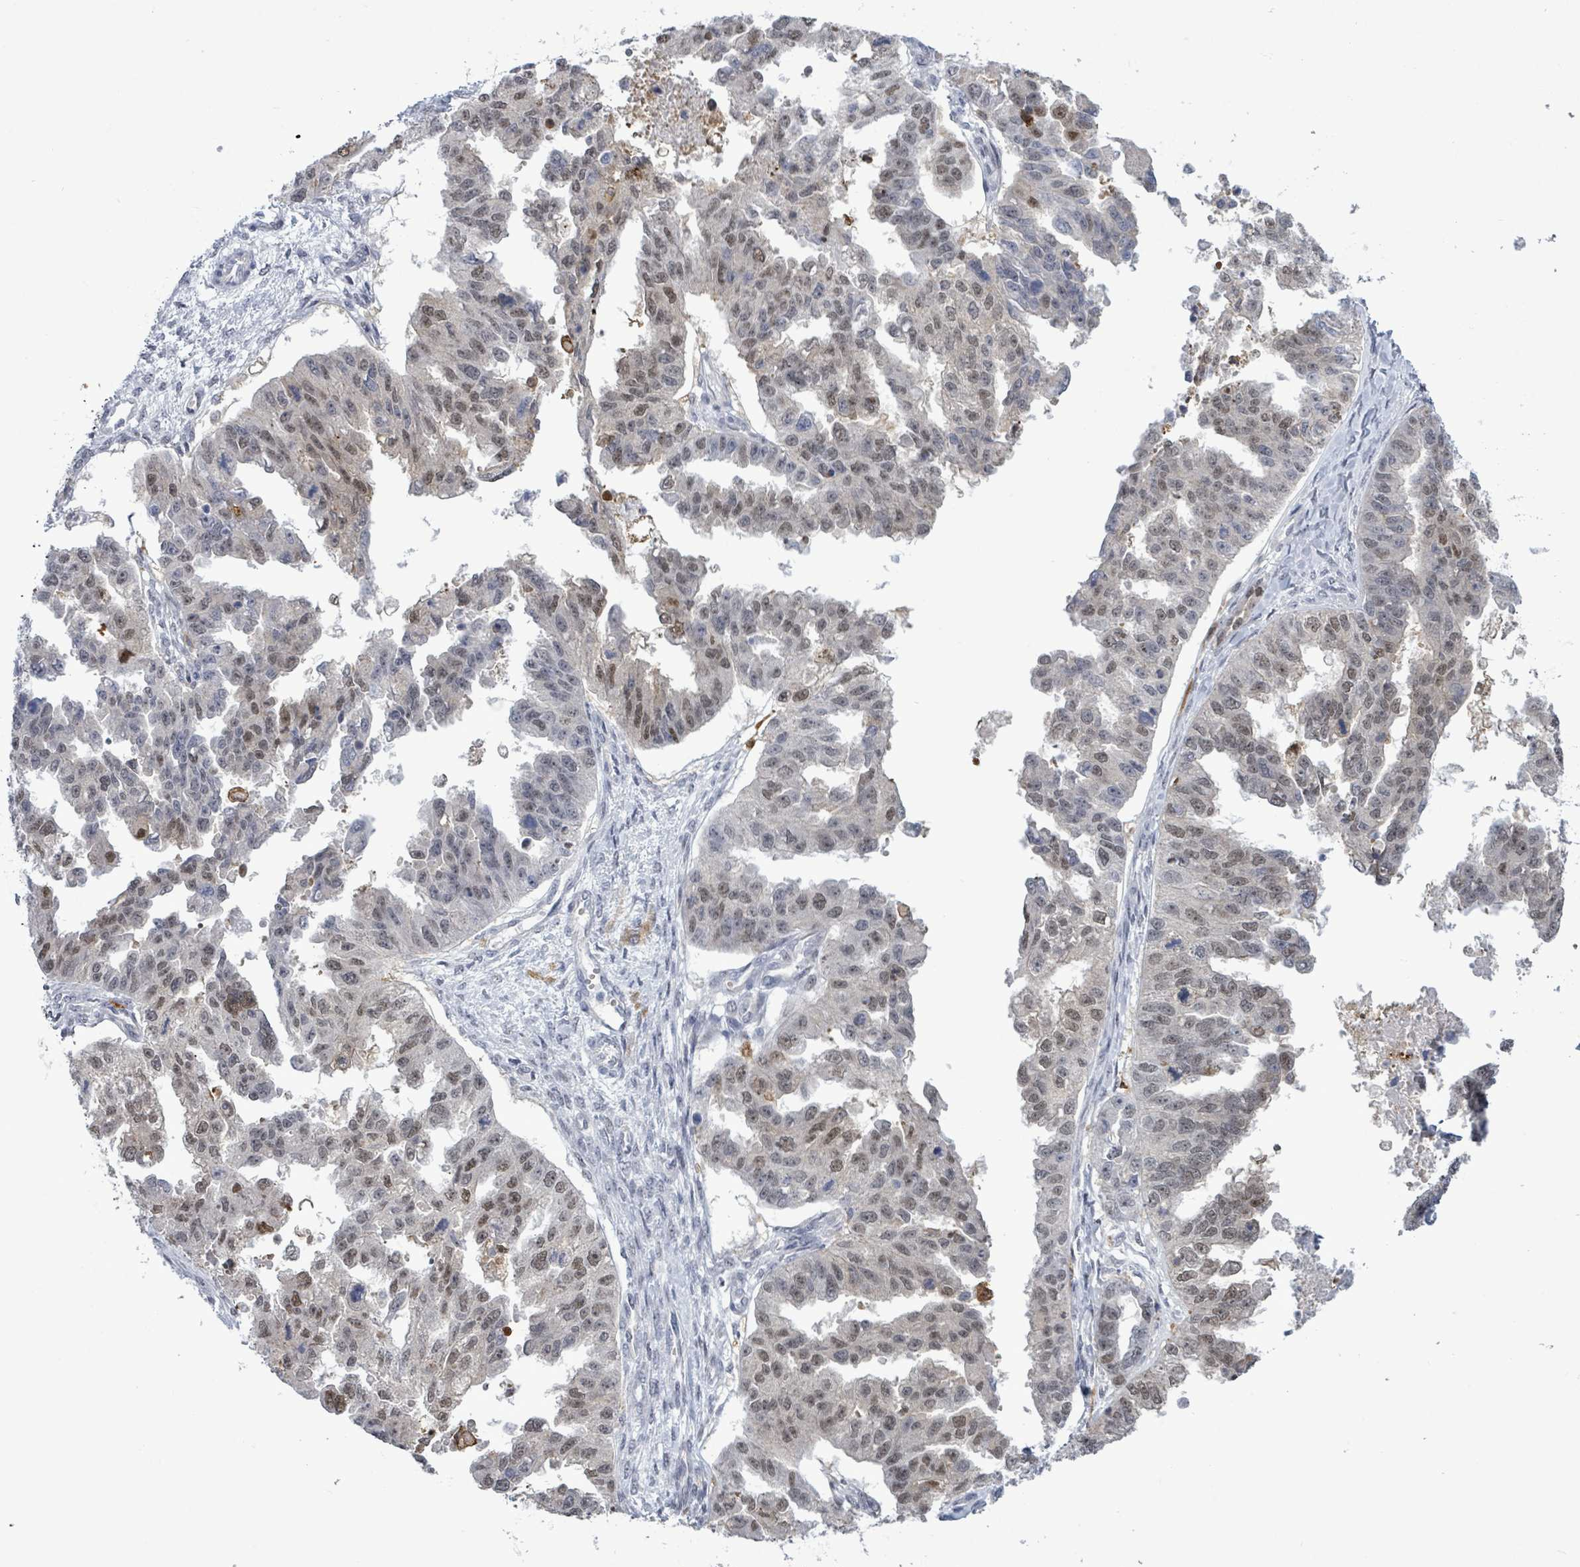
{"staining": {"intensity": "weak", "quantity": "<25%", "location": "nuclear"}, "tissue": "ovarian cancer", "cell_type": "Tumor cells", "image_type": "cancer", "snomed": [{"axis": "morphology", "description": "Cystadenocarcinoma, serous, NOS"}, {"axis": "topography", "description": "Ovary"}], "caption": "Tumor cells are negative for brown protein staining in ovarian serous cystadenocarcinoma.", "gene": "CT45A5", "patient": {"sex": "female", "age": 58}}